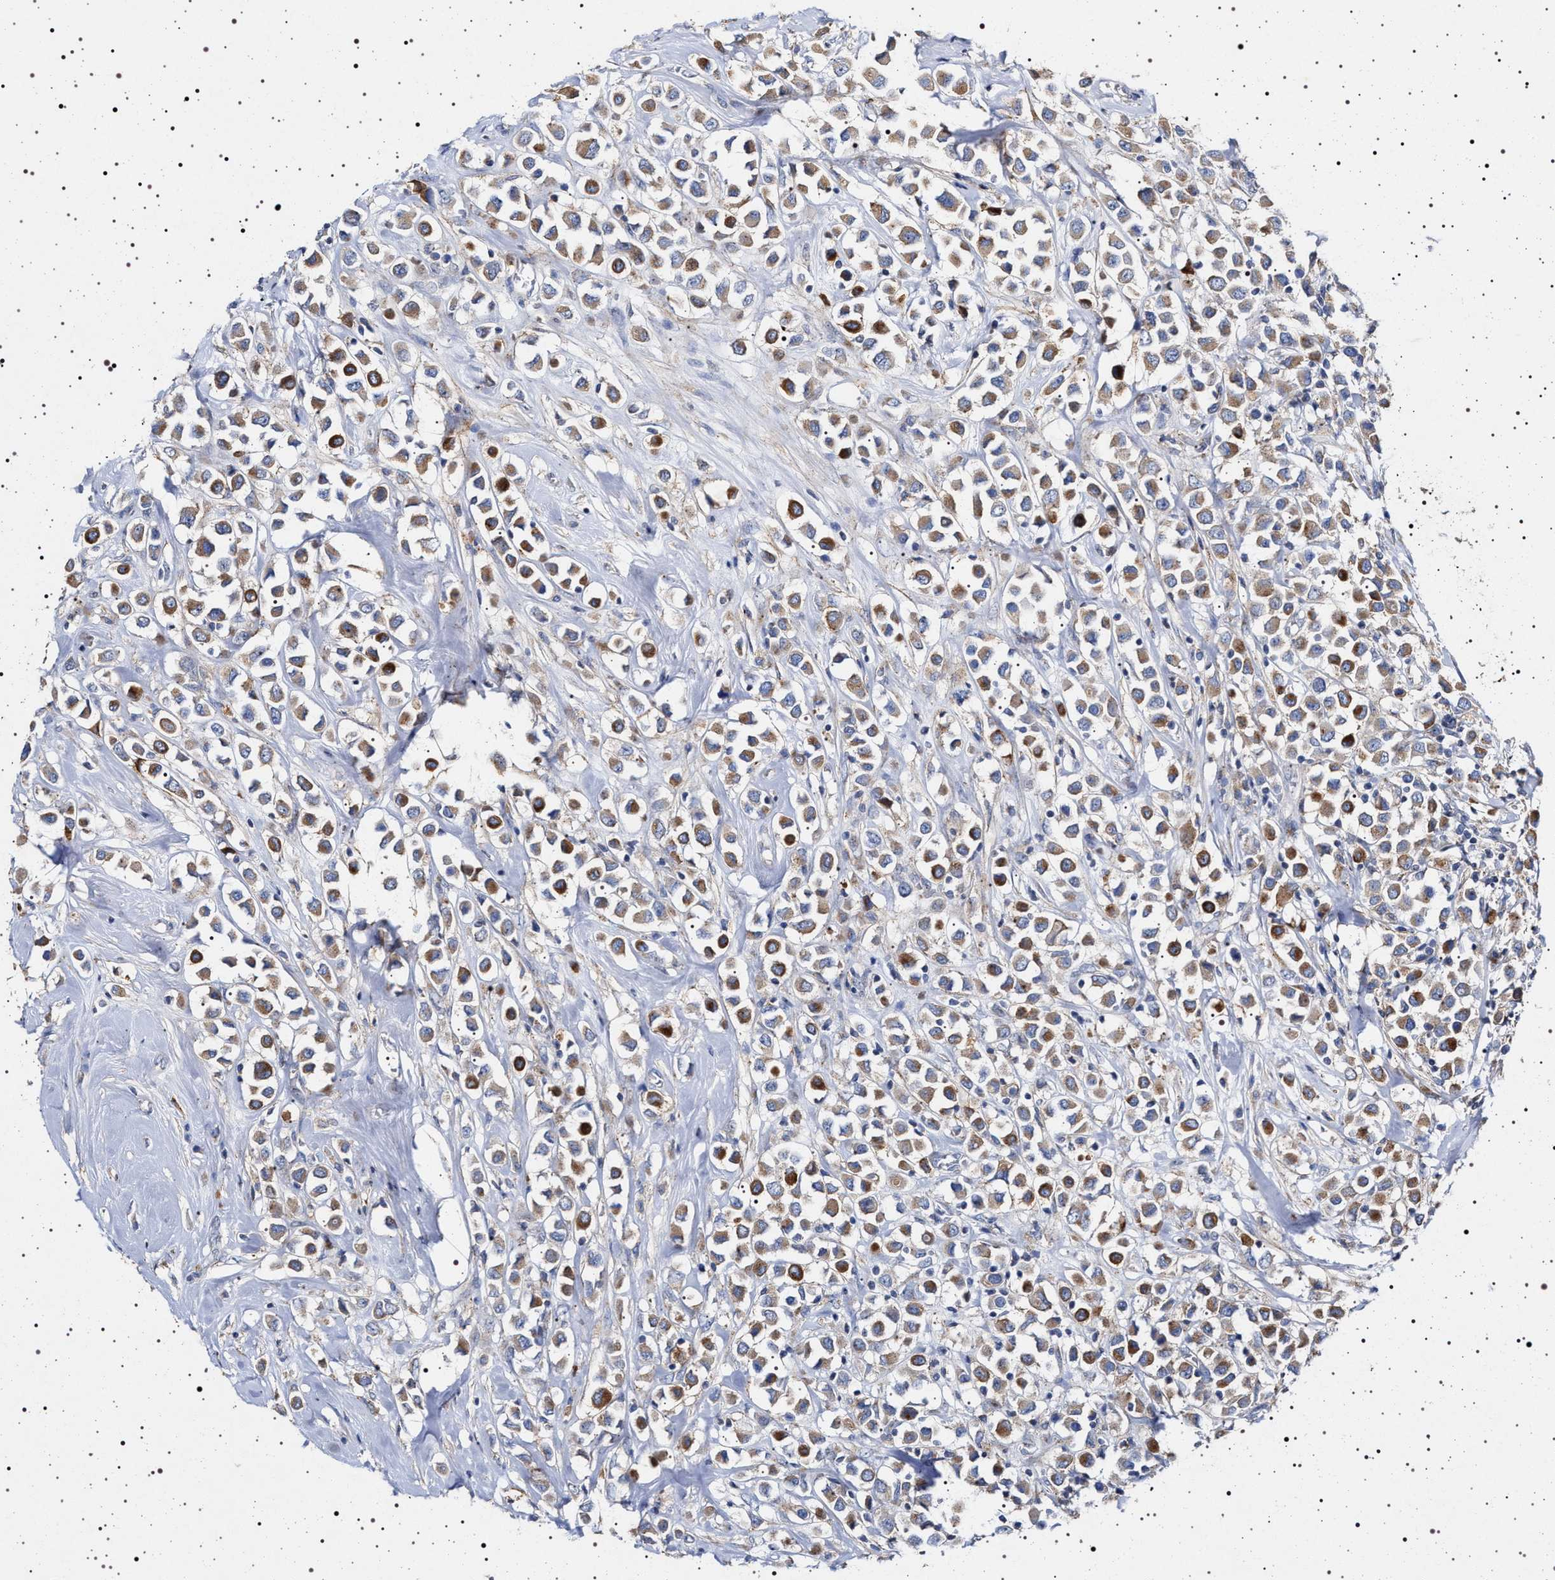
{"staining": {"intensity": "moderate", "quantity": ">75%", "location": "cytoplasmic/membranous"}, "tissue": "breast cancer", "cell_type": "Tumor cells", "image_type": "cancer", "snomed": [{"axis": "morphology", "description": "Duct carcinoma"}, {"axis": "topography", "description": "Breast"}], "caption": "Moderate cytoplasmic/membranous expression is seen in about >75% of tumor cells in breast invasive ductal carcinoma. The protein of interest is stained brown, and the nuclei are stained in blue (DAB (3,3'-diaminobenzidine) IHC with brightfield microscopy, high magnification).", "gene": "NAALADL2", "patient": {"sex": "female", "age": 61}}